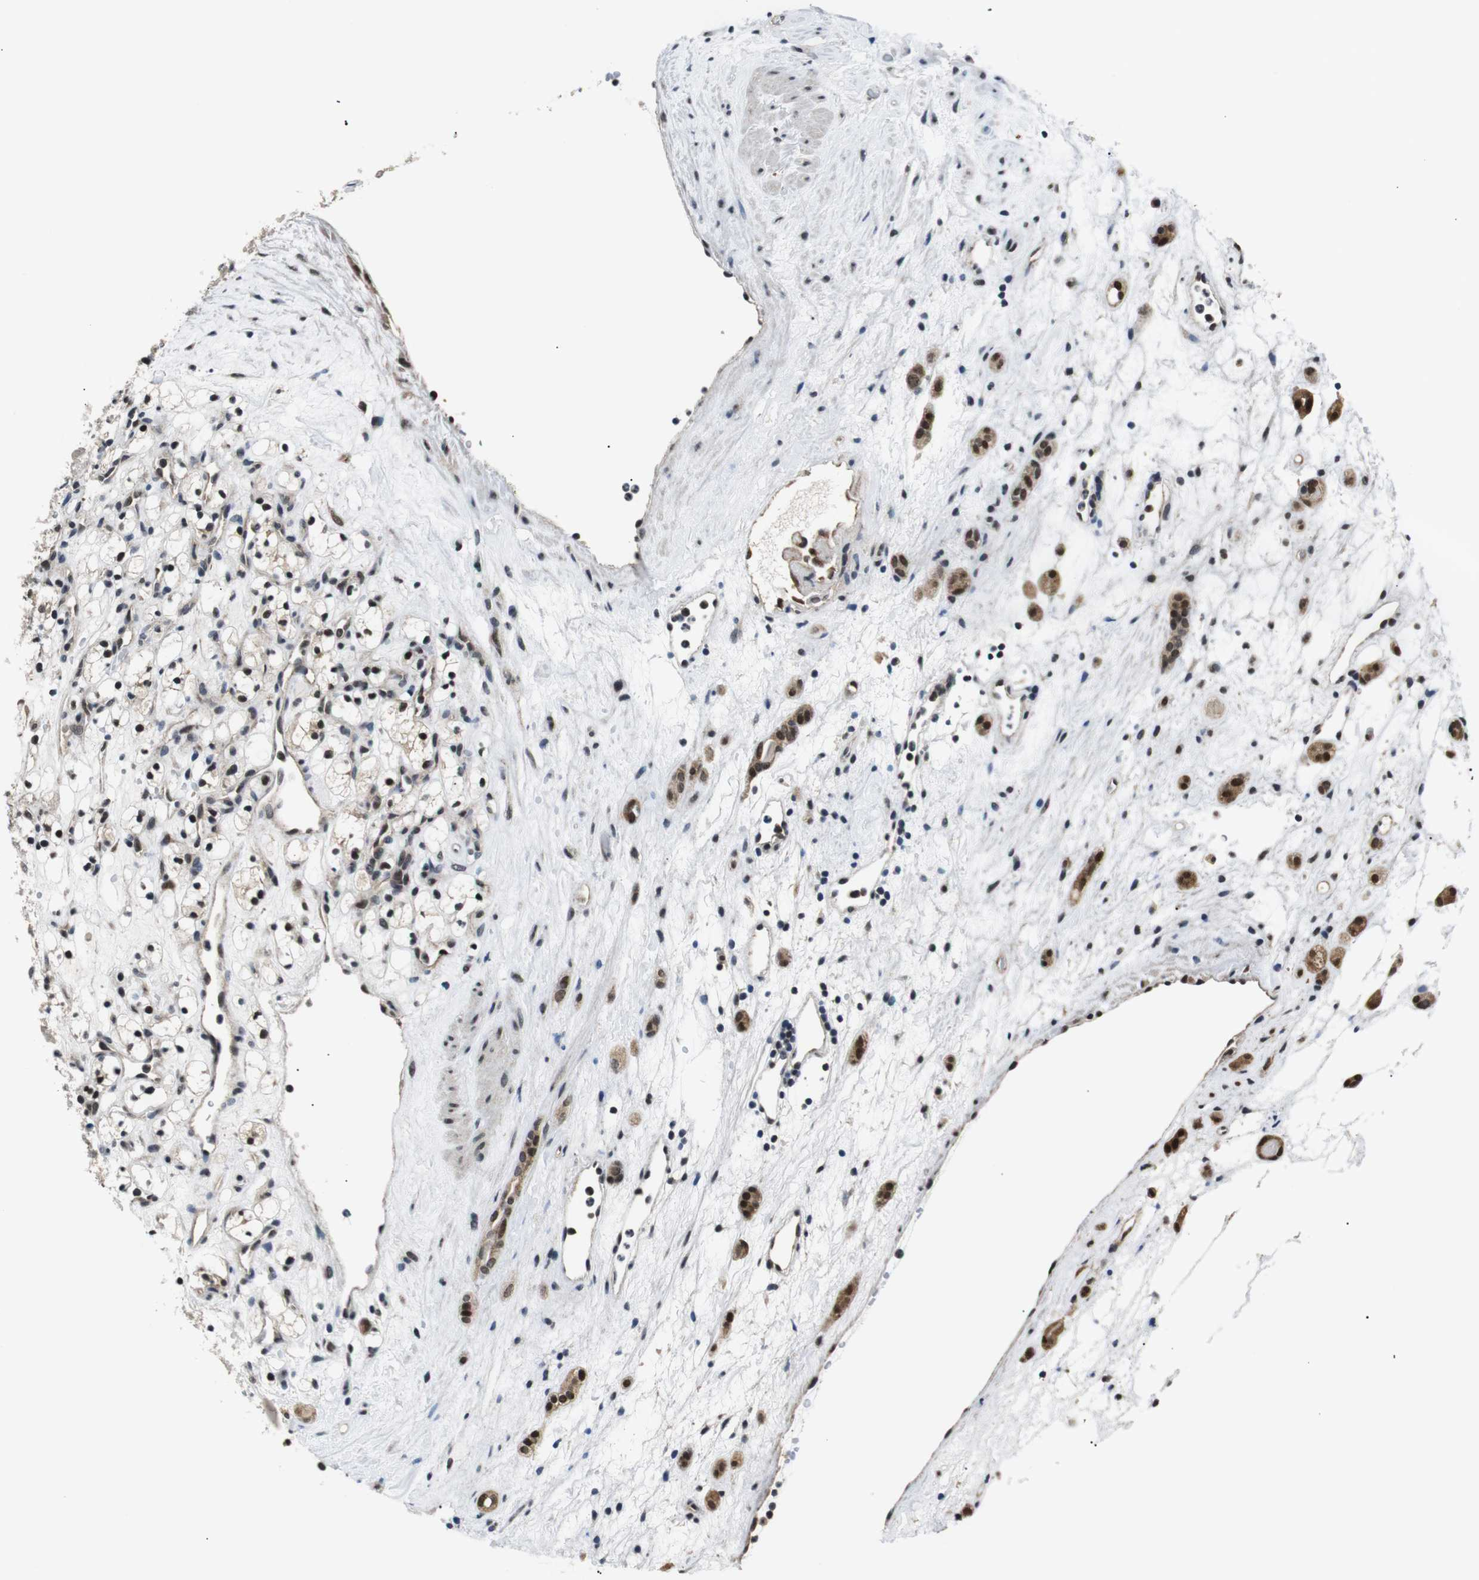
{"staining": {"intensity": "strong", "quantity": "25%-75%", "location": "nuclear"}, "tissue": "renal cancer", "cell_type": "Tumor cells", "image_type": "cancer", "snomed": [{"axis": "morphology", "description": "Adenocarcinoma, NOS"}, {"axis": "topography", "description": "Kidney"}], "caption": "An immunohistochemistry photomicrograph of tumor tissue is shown. Protein staining in brown shows strong nuclear positivity in renal cancer within tumor cells.", "gene": "SKP1", "patient": {"sex": "female", "age": 60}}